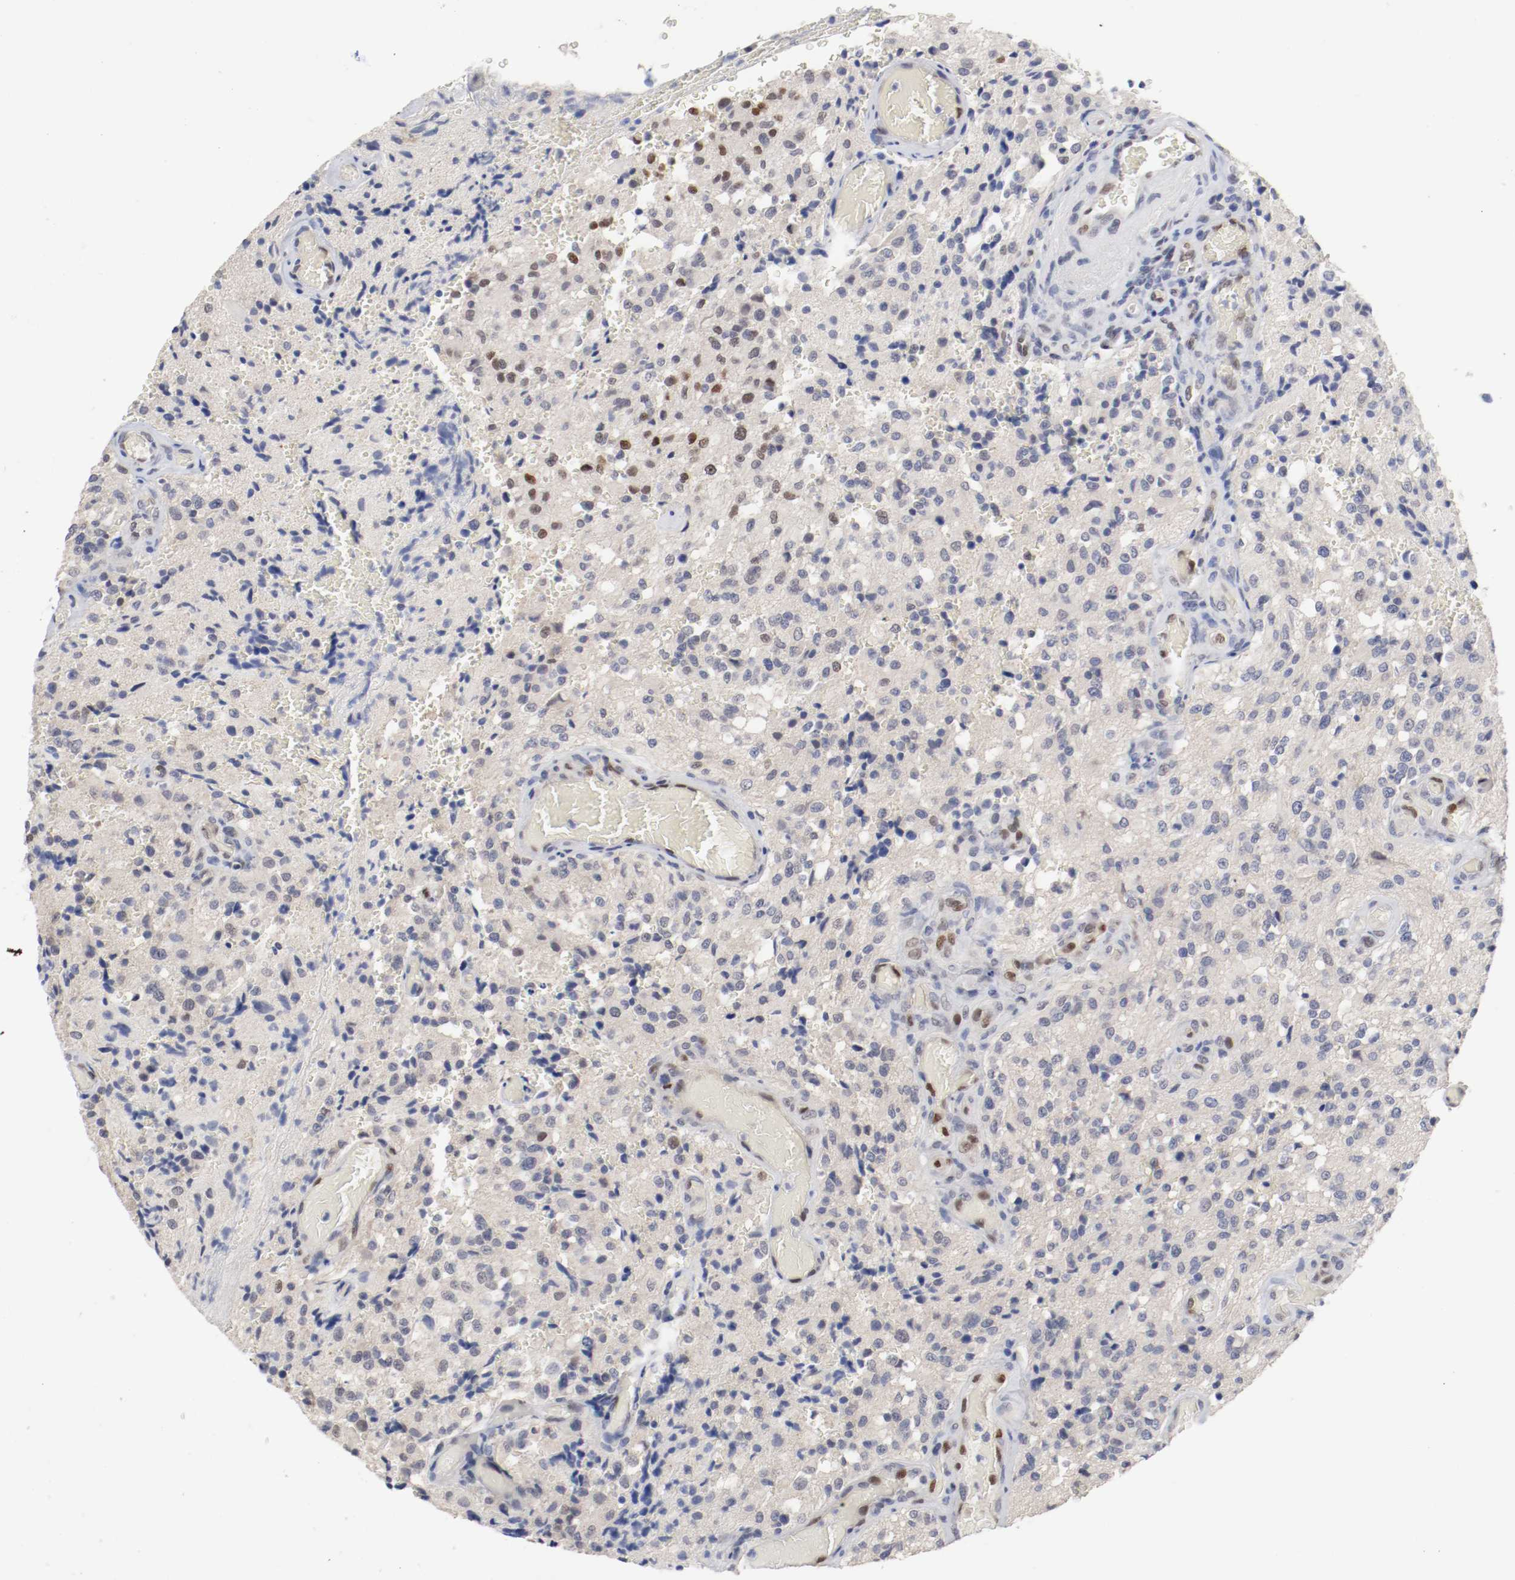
{"staining": {"intensity": "moderate", "quantity": "<25%", "location": "nuclear"}, "tissue": "glioma", "cell_type": "Tumor cells", "image_type": "cancer", "snomed": [{"axis": "morphology", "description": "Normal tissue, NOS"}, {"axis": "morphology", "description": "Glioma, malignant, High grade"}, {"axis": "topography", "description": "Cerebral cortex"}], "caption": "Human malignant high-grade glioma stained with a brown dye shows moderate nuclear positive positivity in about <25% of tumor cells.", "gene": "FOSL2", "patient": {"sex": "male", "age": 56}}